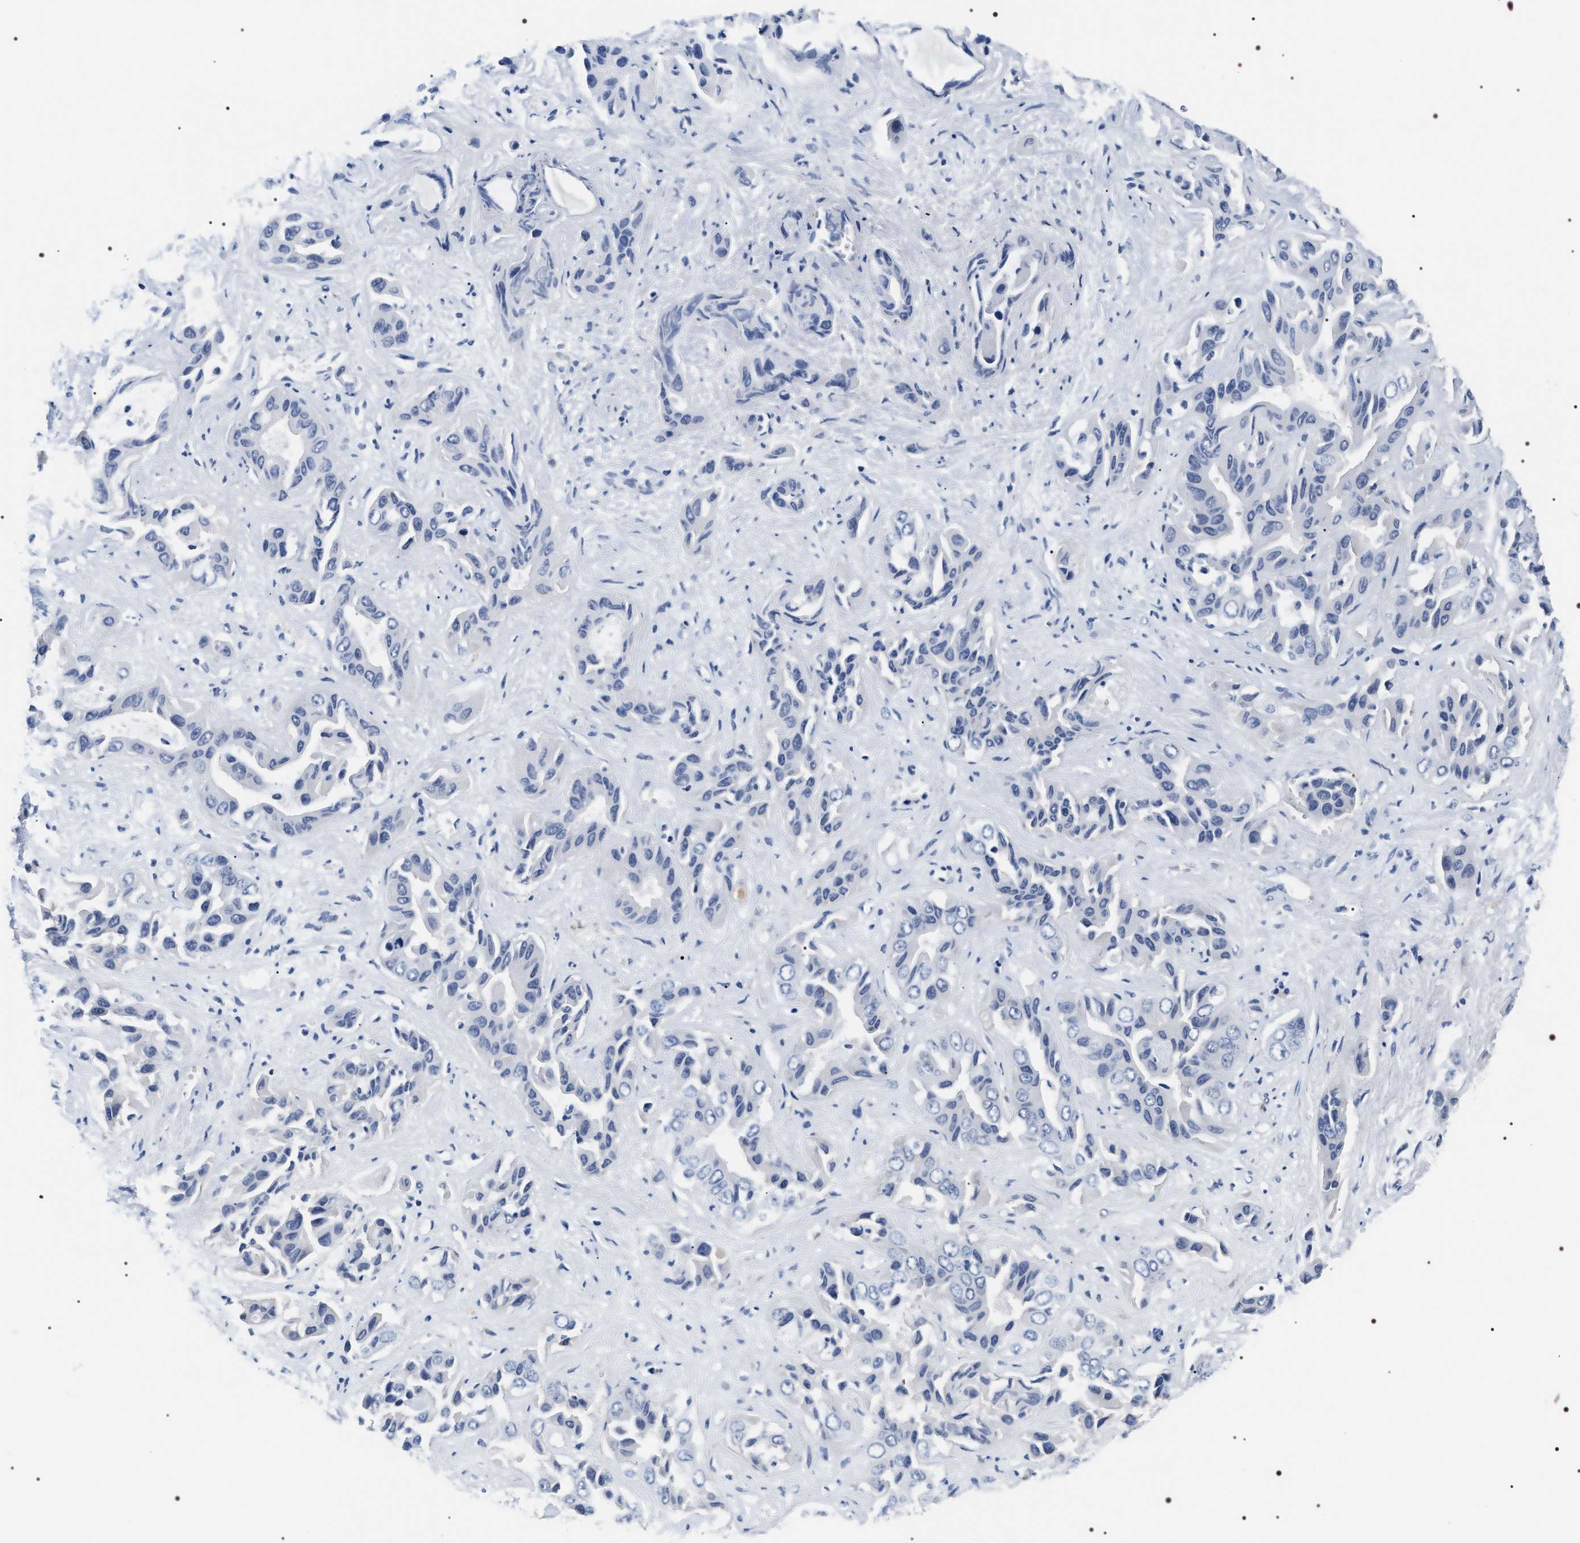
{"staining": {"intensity": "negative", "quantity": "none", "location": "none"}, "tissue": "liver cancer", "cell_type": "Tumor cells", "image_type": "cancer", "snomed": [{"axis": "morphology", "description": "Cholangiocarcinoma"}, {"axis": "topography", "description": "Liver"}], "caption": "Immunohistochemistry (IHC) of liver cholangiocarcinoma exhibits no staining in tumor cells. (DAB (3,3'-diaminobenzidine) immunohistochemistry (IHC), high magnification).", "gene": "BAG2", "patient": {"sex": "female", "age": 52}}